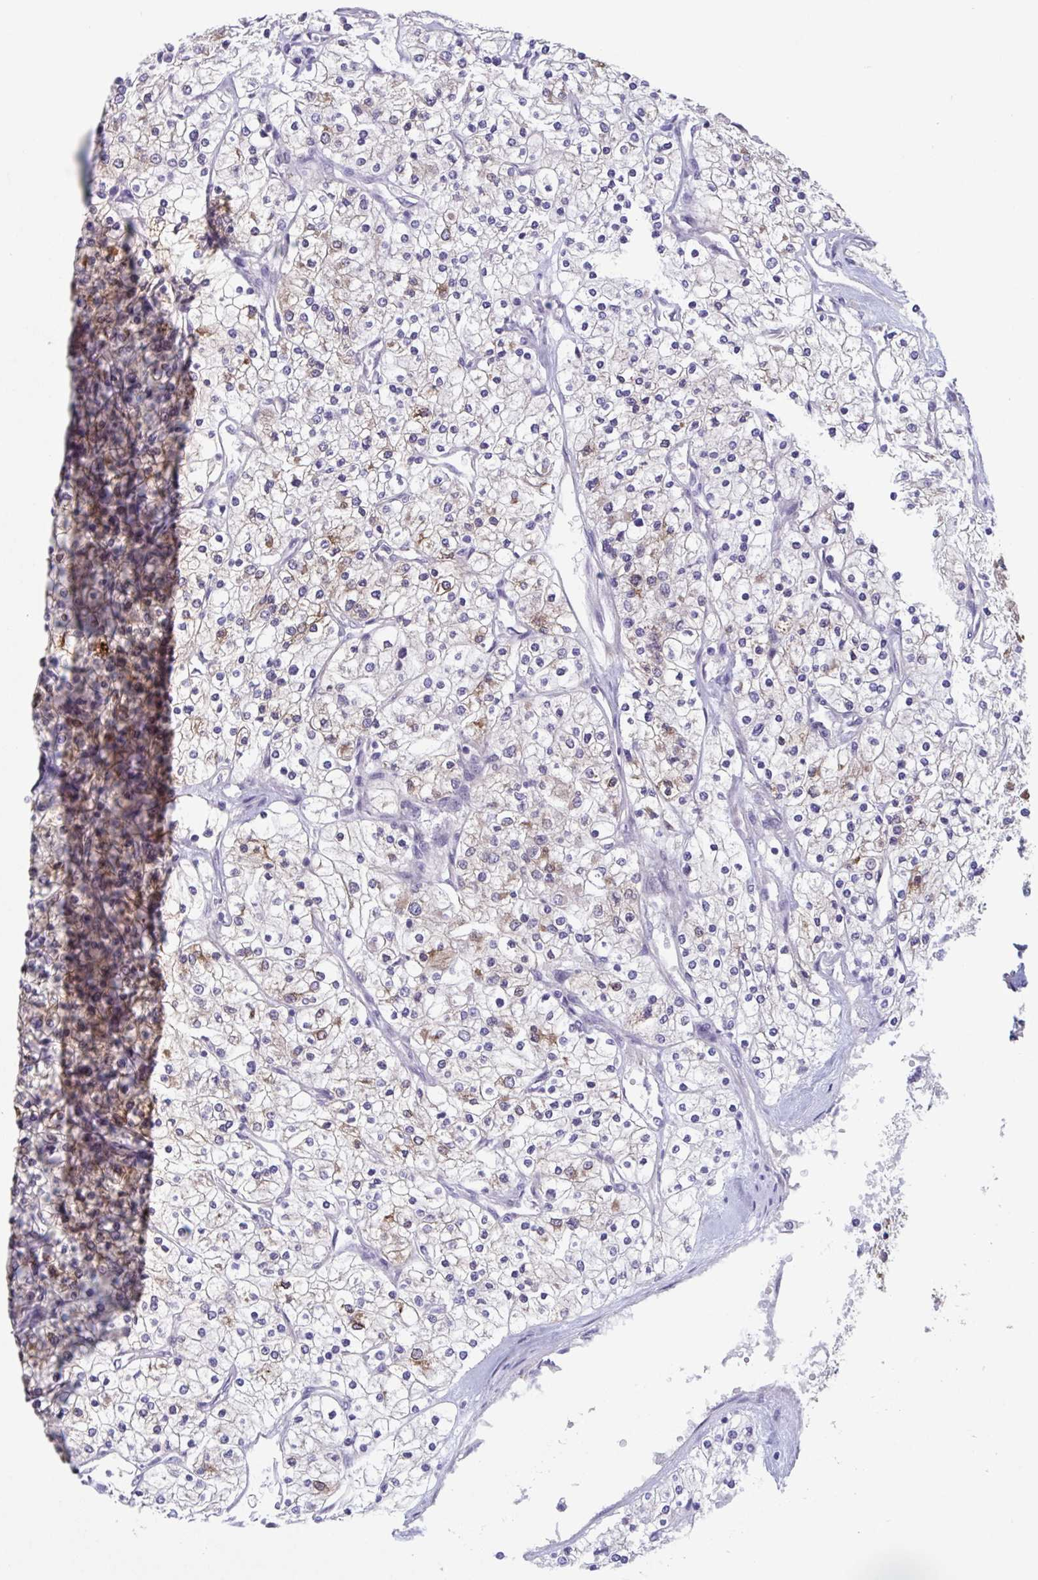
{"staining": {"intensity": "moderate", "quantity": "25%-75%", "location": "cytoplasmic/membranous"}, "tissue": "renal cancer", "cell_type": "Tumor cells", "image_type": "cancer", "snomed": [{"axis": "morphology", "description": "Adenocarcinoma, NOS"}, {"axis": "topography", "description": "Kidney"}], "caption": "Renal cancer was stained to show a protein in brown. There is medium levels of moderate cytoplasmic/membranous staining in about 25%-75% of tumor cells. Using DAB (brown) and hematoxylin (blue) stains, captured at high magnification using brightfield microscopy.", "gene": "RIOK1", "patient": {"sex": "male", "age": 80}}